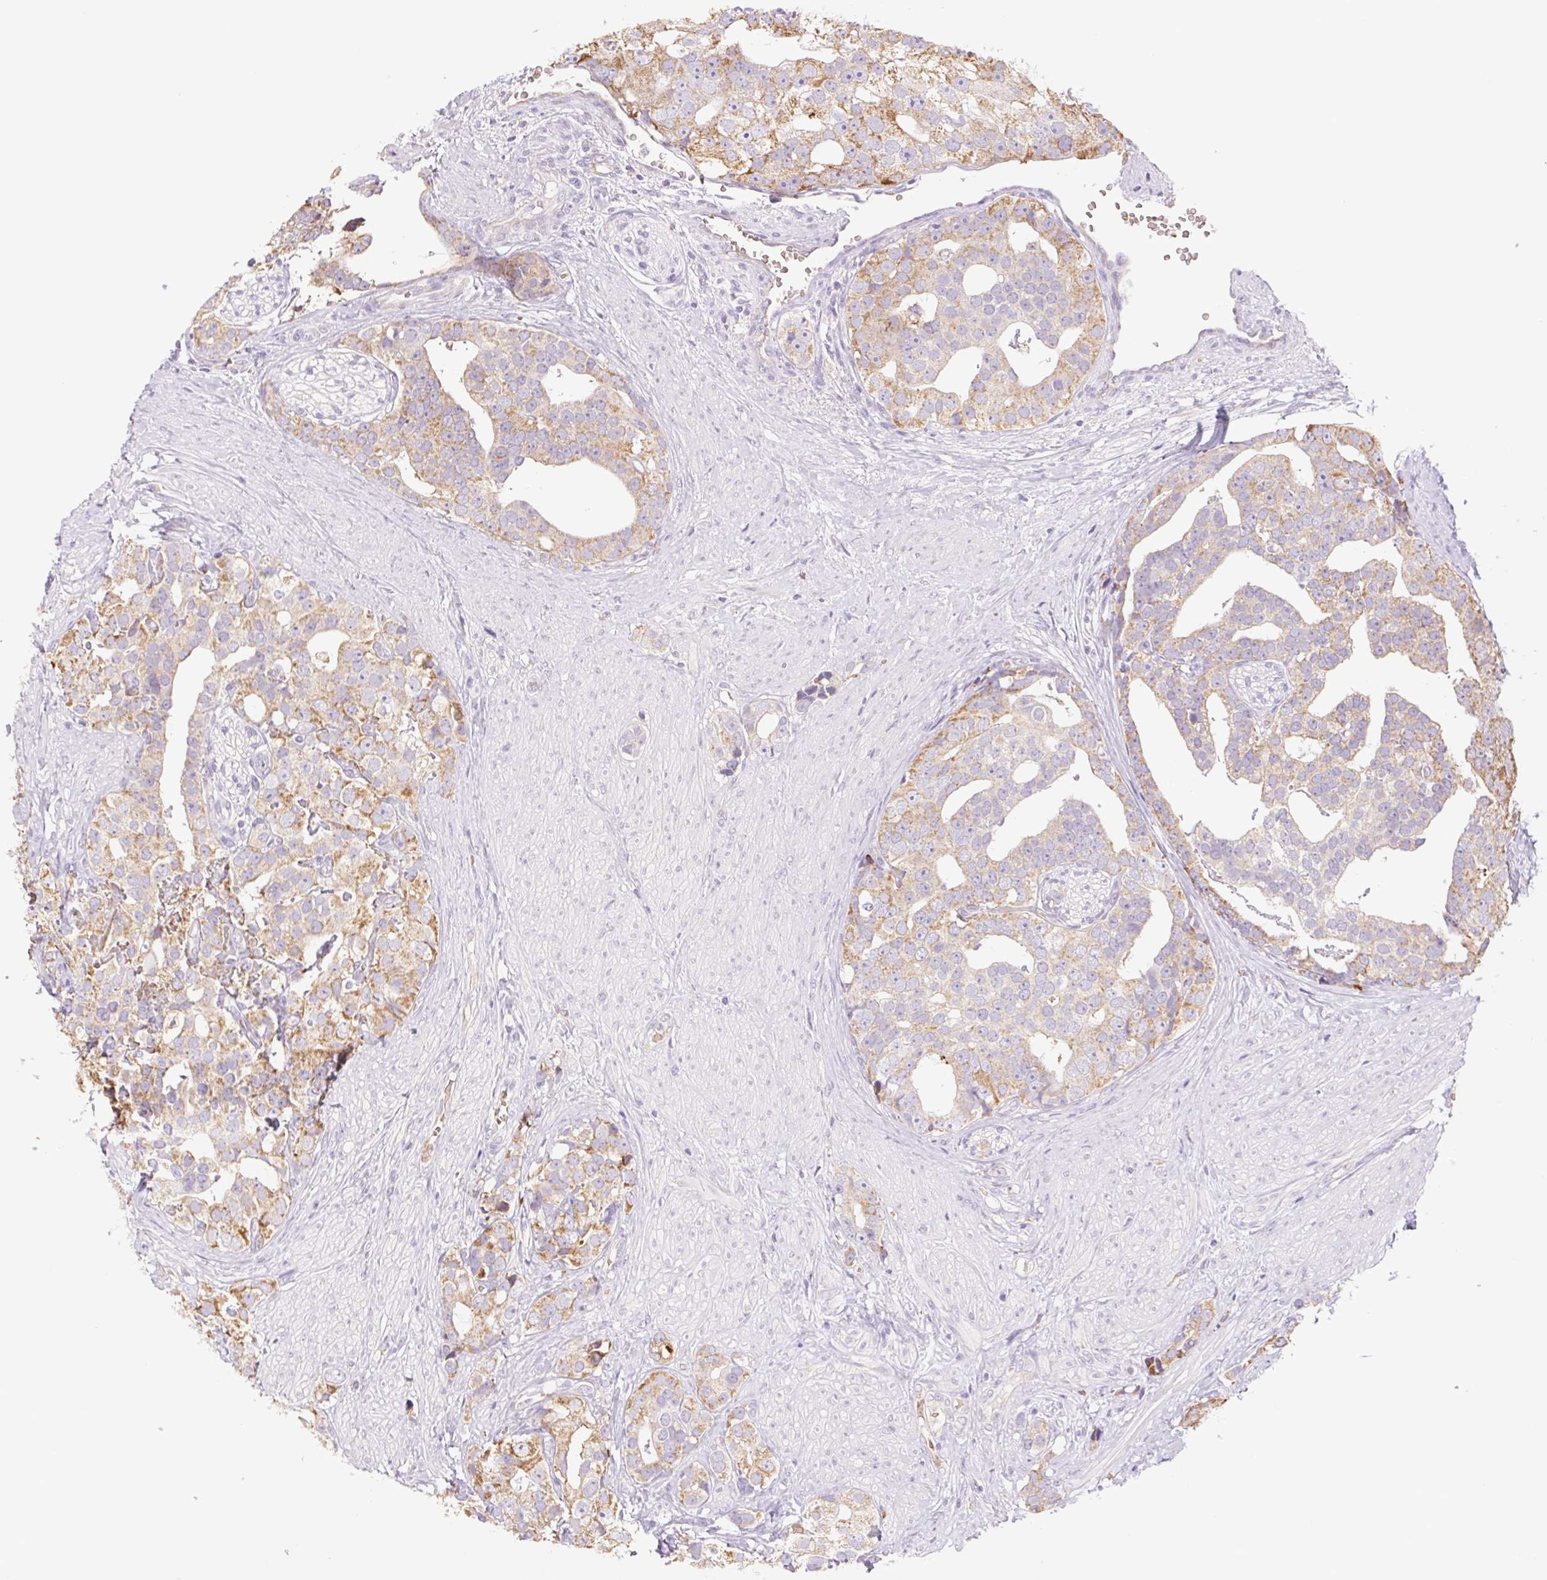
{"staining": {"intensity": "moderate", "quantity": "25%-75%", "location": "cytoplasmic/membranous"}, "tissue": "prostate cancer", "cell_type": "Tumor cells", "image_type": "cancer", "snomed": [{"axis": "morphology", "description": "Adenocarcinoma, High grade"}, {"axis": "topography", "description": "Prostate"}], "caption": "Immunohistochemical staining of prostate cancer shows moderate cytoplasmic/membranous protein staining in about 25%-75% of tumor cells.", "gene": "IGFL3", "patient": {"sex": "male", "age": 71}}